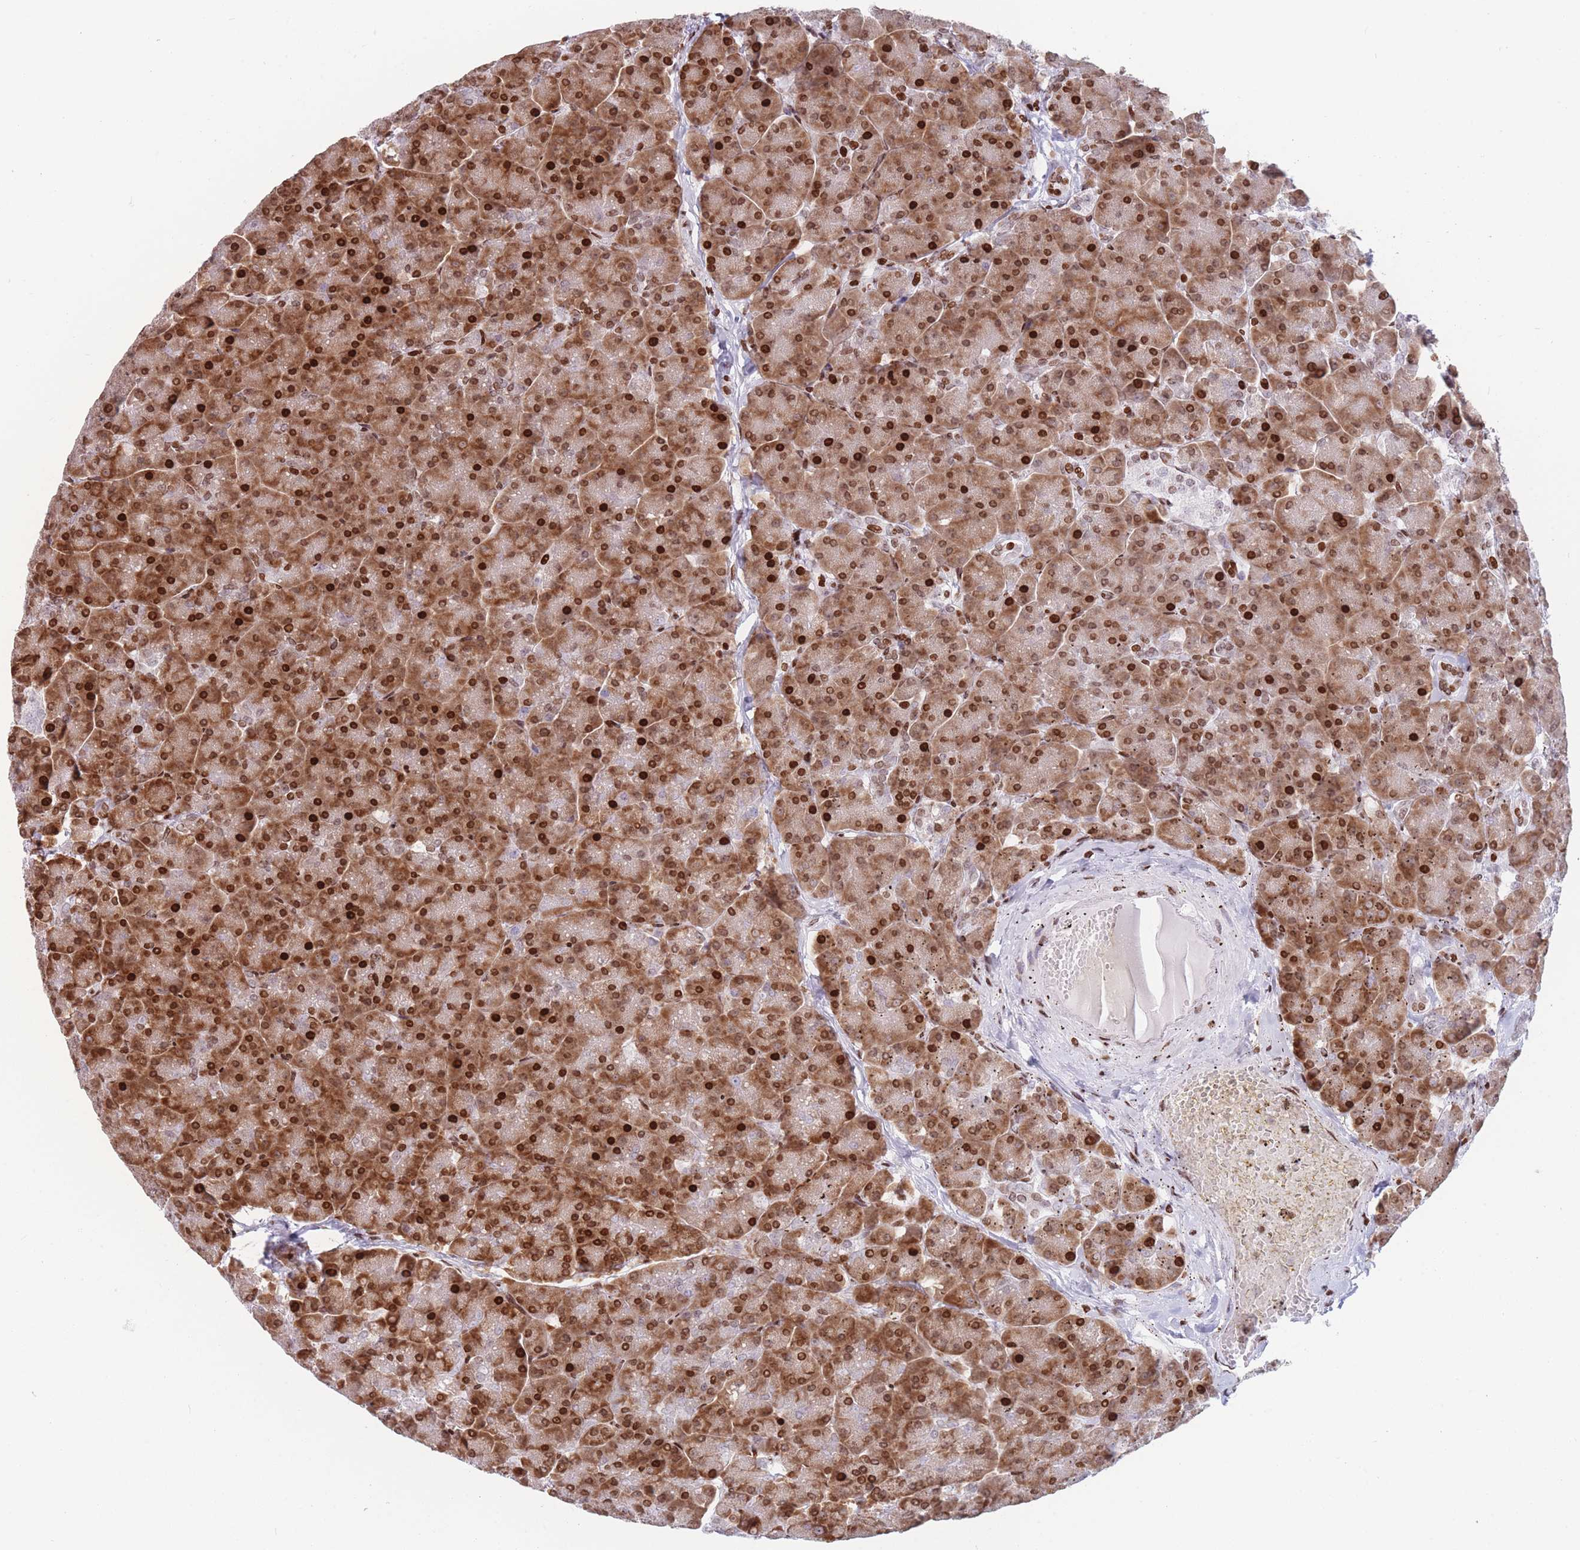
{"staining": {"intensity": "strong", "quantity": ">75%", "location": "cytoplasmic/membranous,nuclear"}, "tissue": "pancreas", "cell_type": "Exocrine glandular cells", "image_type": "normal", "snomed": [{"axis": "morphology", "description": "Normal tissue, NOS"}, {"axis": "topography", "description": "Pancreas"}, {"axis": "topography", "description": "Peripheral nerve tissue"}], "caption": "Strong cytoplasmic/membranous,nuclear protein positivity is seen in approximately >75% of exocrine glandular cells in pancreas. (Stains: DAB in brown, nuclei in blue, Microscopy: brightfield microscopy at high magnification).", "gene": "AK9", "patient": {"sex": "male", "age": 54}}